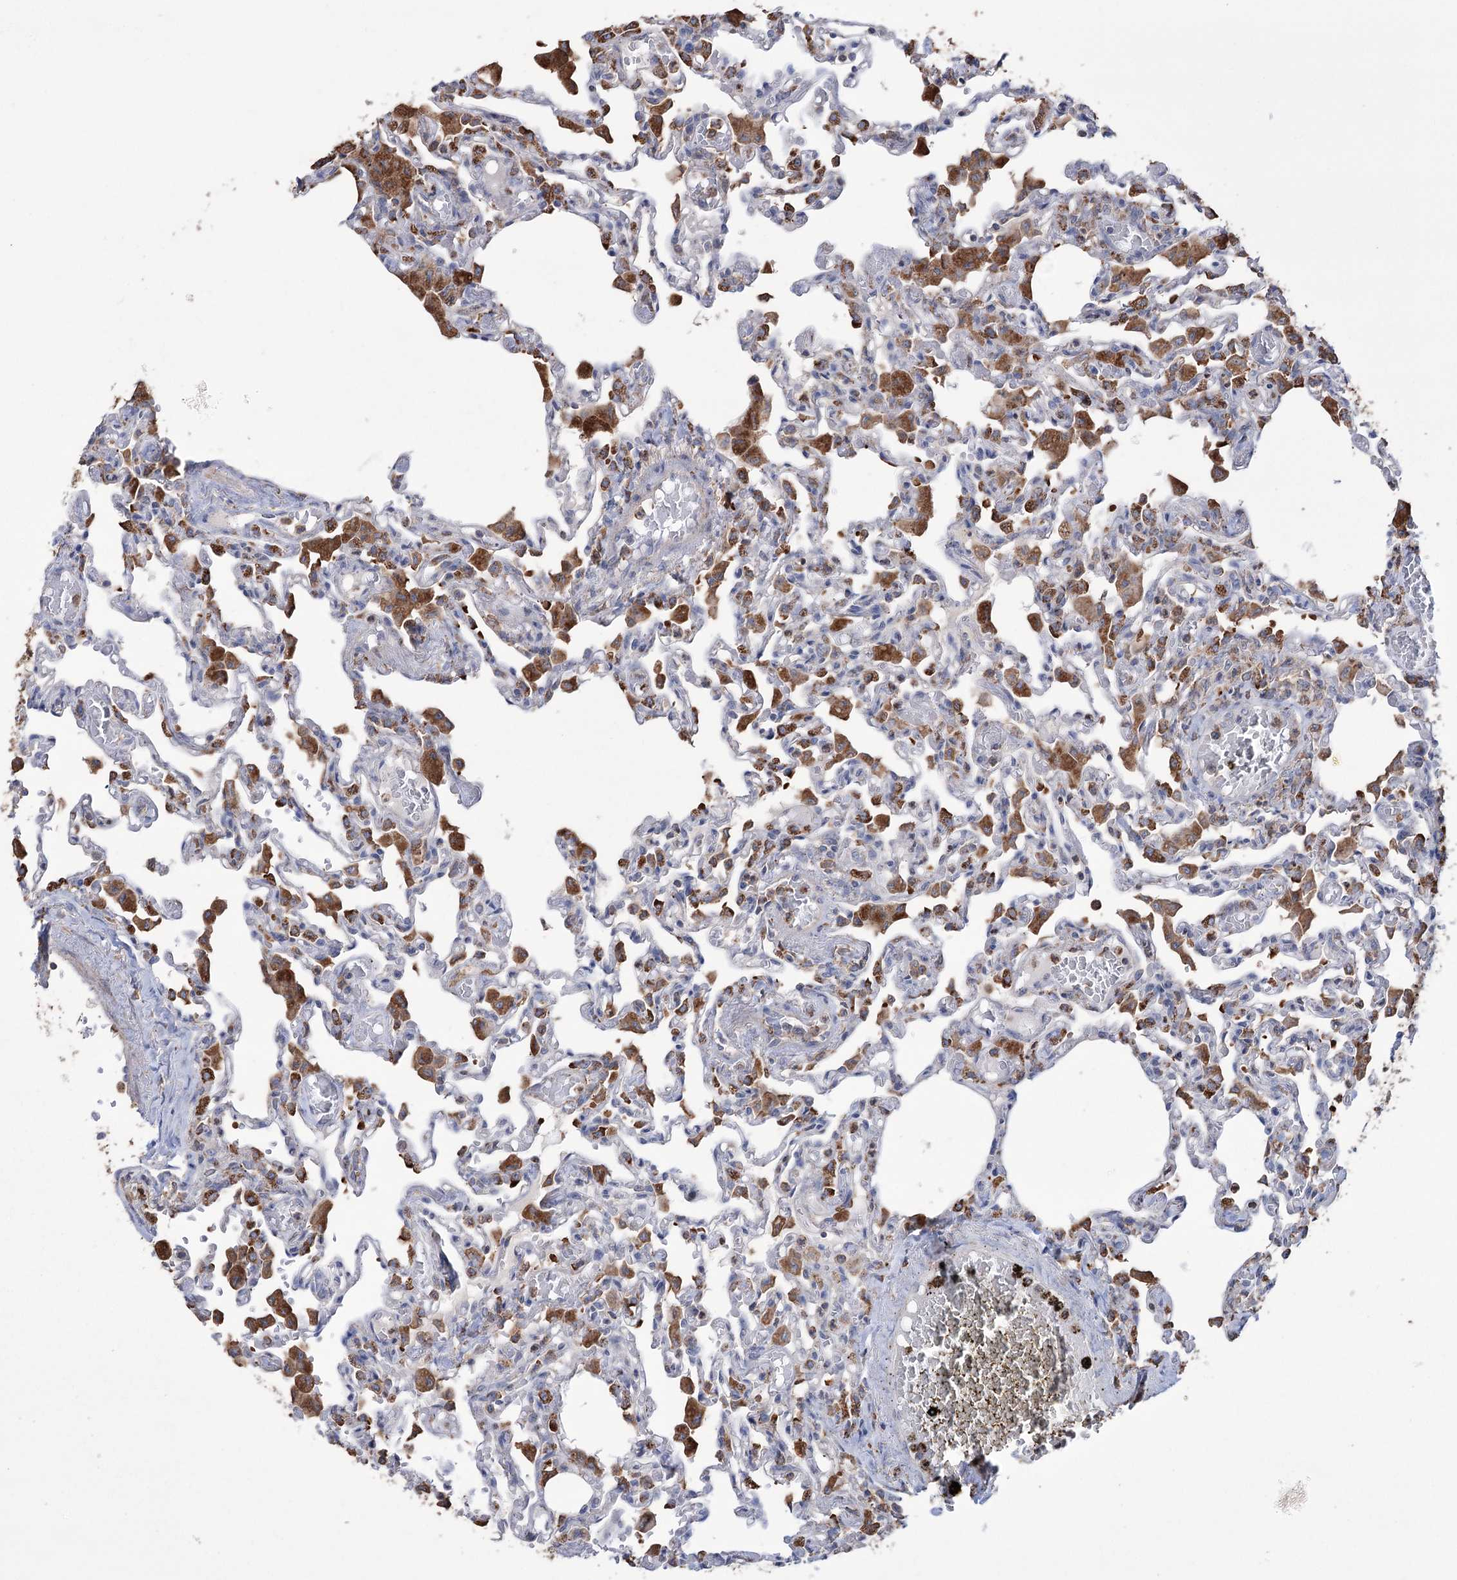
{"staining": {"intensity": "moderate", "quantity": "<25%", "location": "cytoplasmic/membranous"}, "tissue": "lung", "cell_type": "Alveolar cells", "image_type": "normal", "snomed": [{"axis": "morphology", "description": "Normal tissue, NOS"}, {"axis": "topography", "description": "Bronchus"}, {"axis": "topography", "description": "Lung"}], "caption": "The micrograph exhibits immunohistochemical staining of benign lung. There is moderate cytoplasmic/membranous positivity is seen in approximately <25% of alveolar cells.", "gene": "TRIM71", "patient": {"sex": "female", "age": 49}}